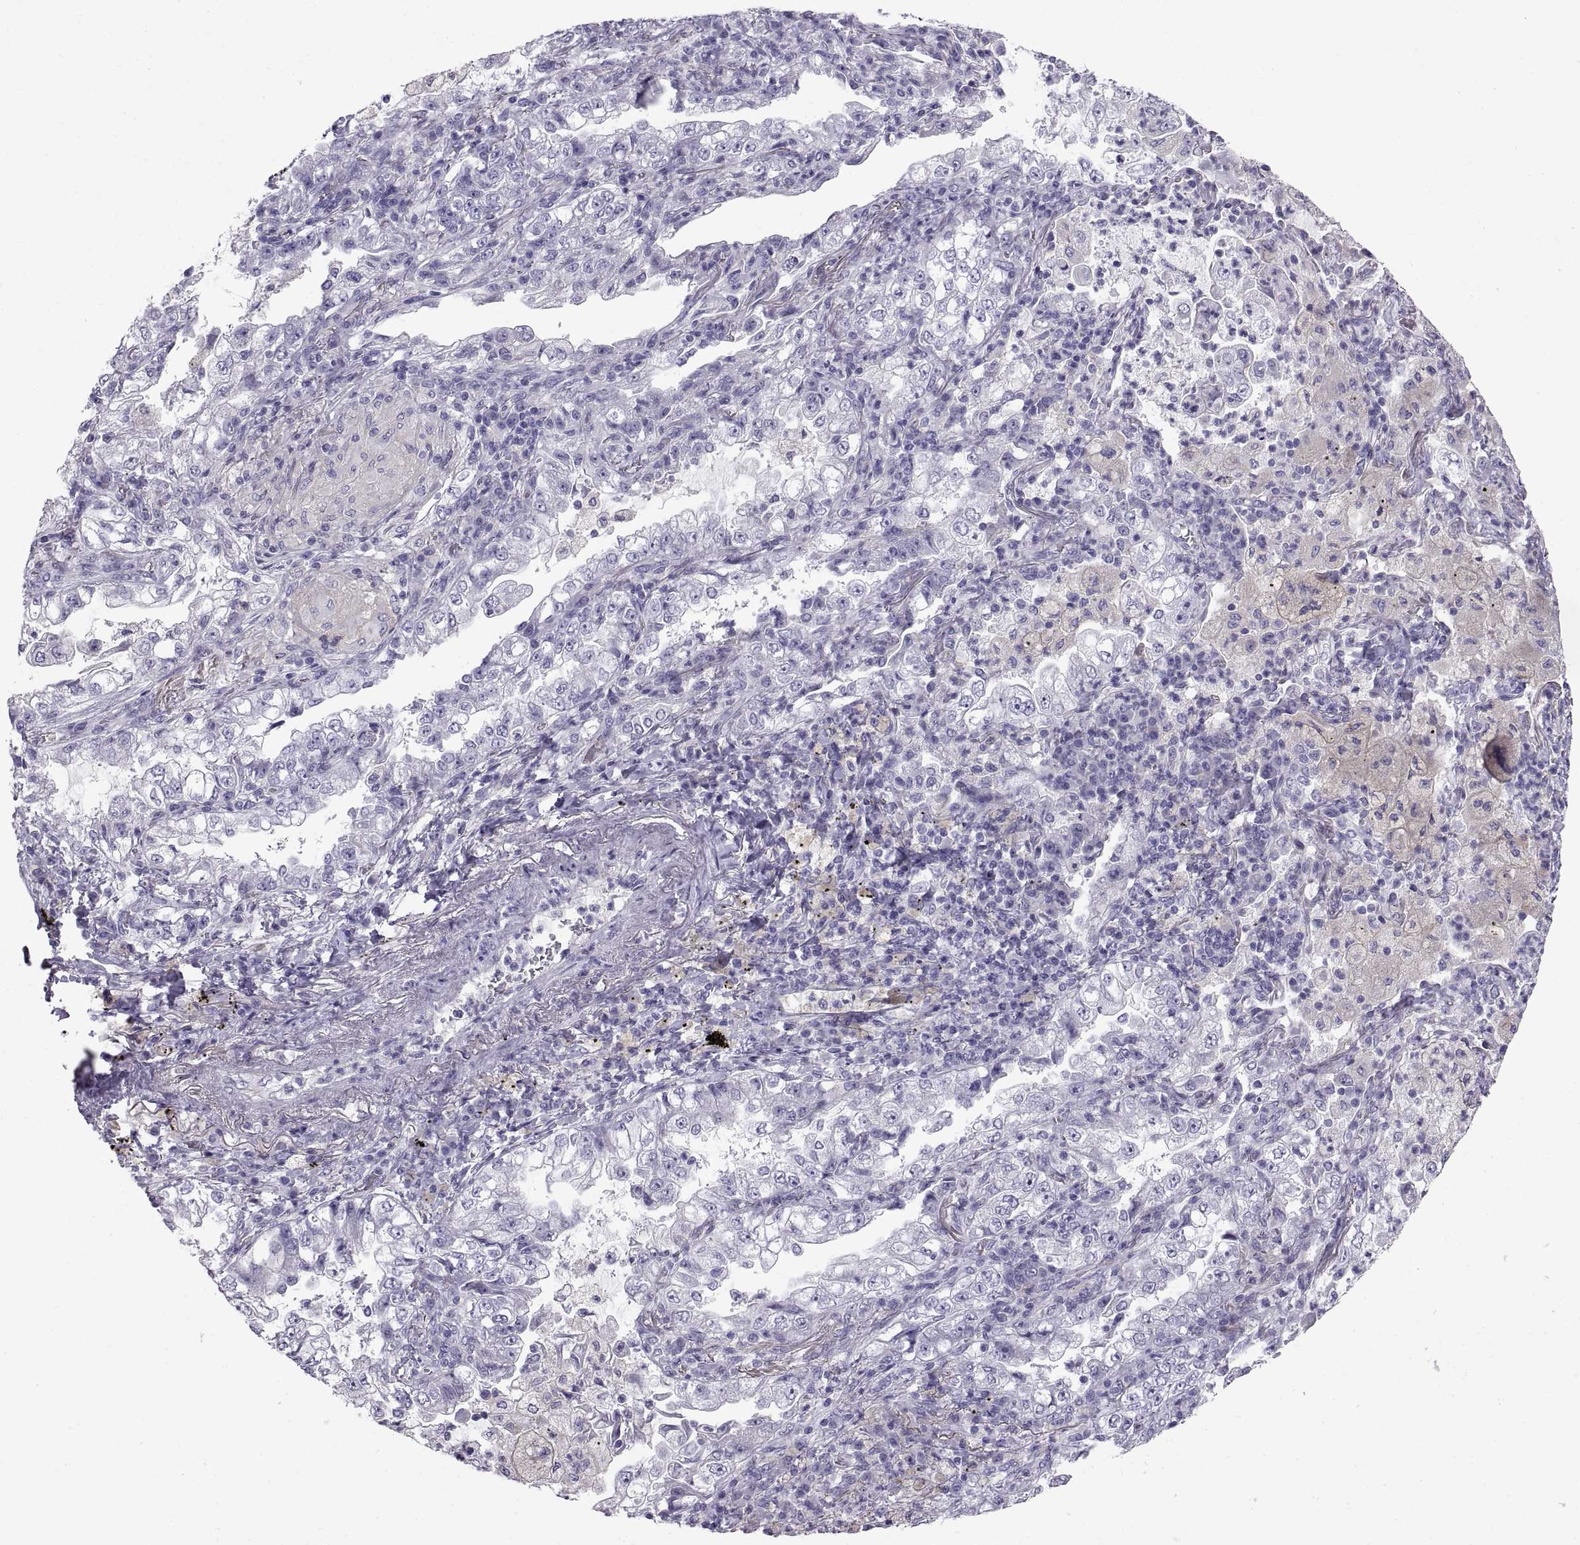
{"staining": {"intensity": "negative", "quantity": "none", "location": "none"}, "tissue": "lung cancer", "cell_type": "Tumor cells", "image_type": "cancer", "snomed": [{"axis": "morphology", "description": "Adenocarcinoma, NOS"}, {"axis": "topography", "description": "Lung"}], "caption": "Immunohistochemical staining of lung cancer (adenocarcinoma) shows no significant expression in tumor cells. The staining was performed using DAB to visualize the protein expression in brown, while the nuclei were stained in blue with hematoxylin (Magnification: 20x).", "gene": "CRYBB3", "patient": {"sex": "female", "age": 73}}